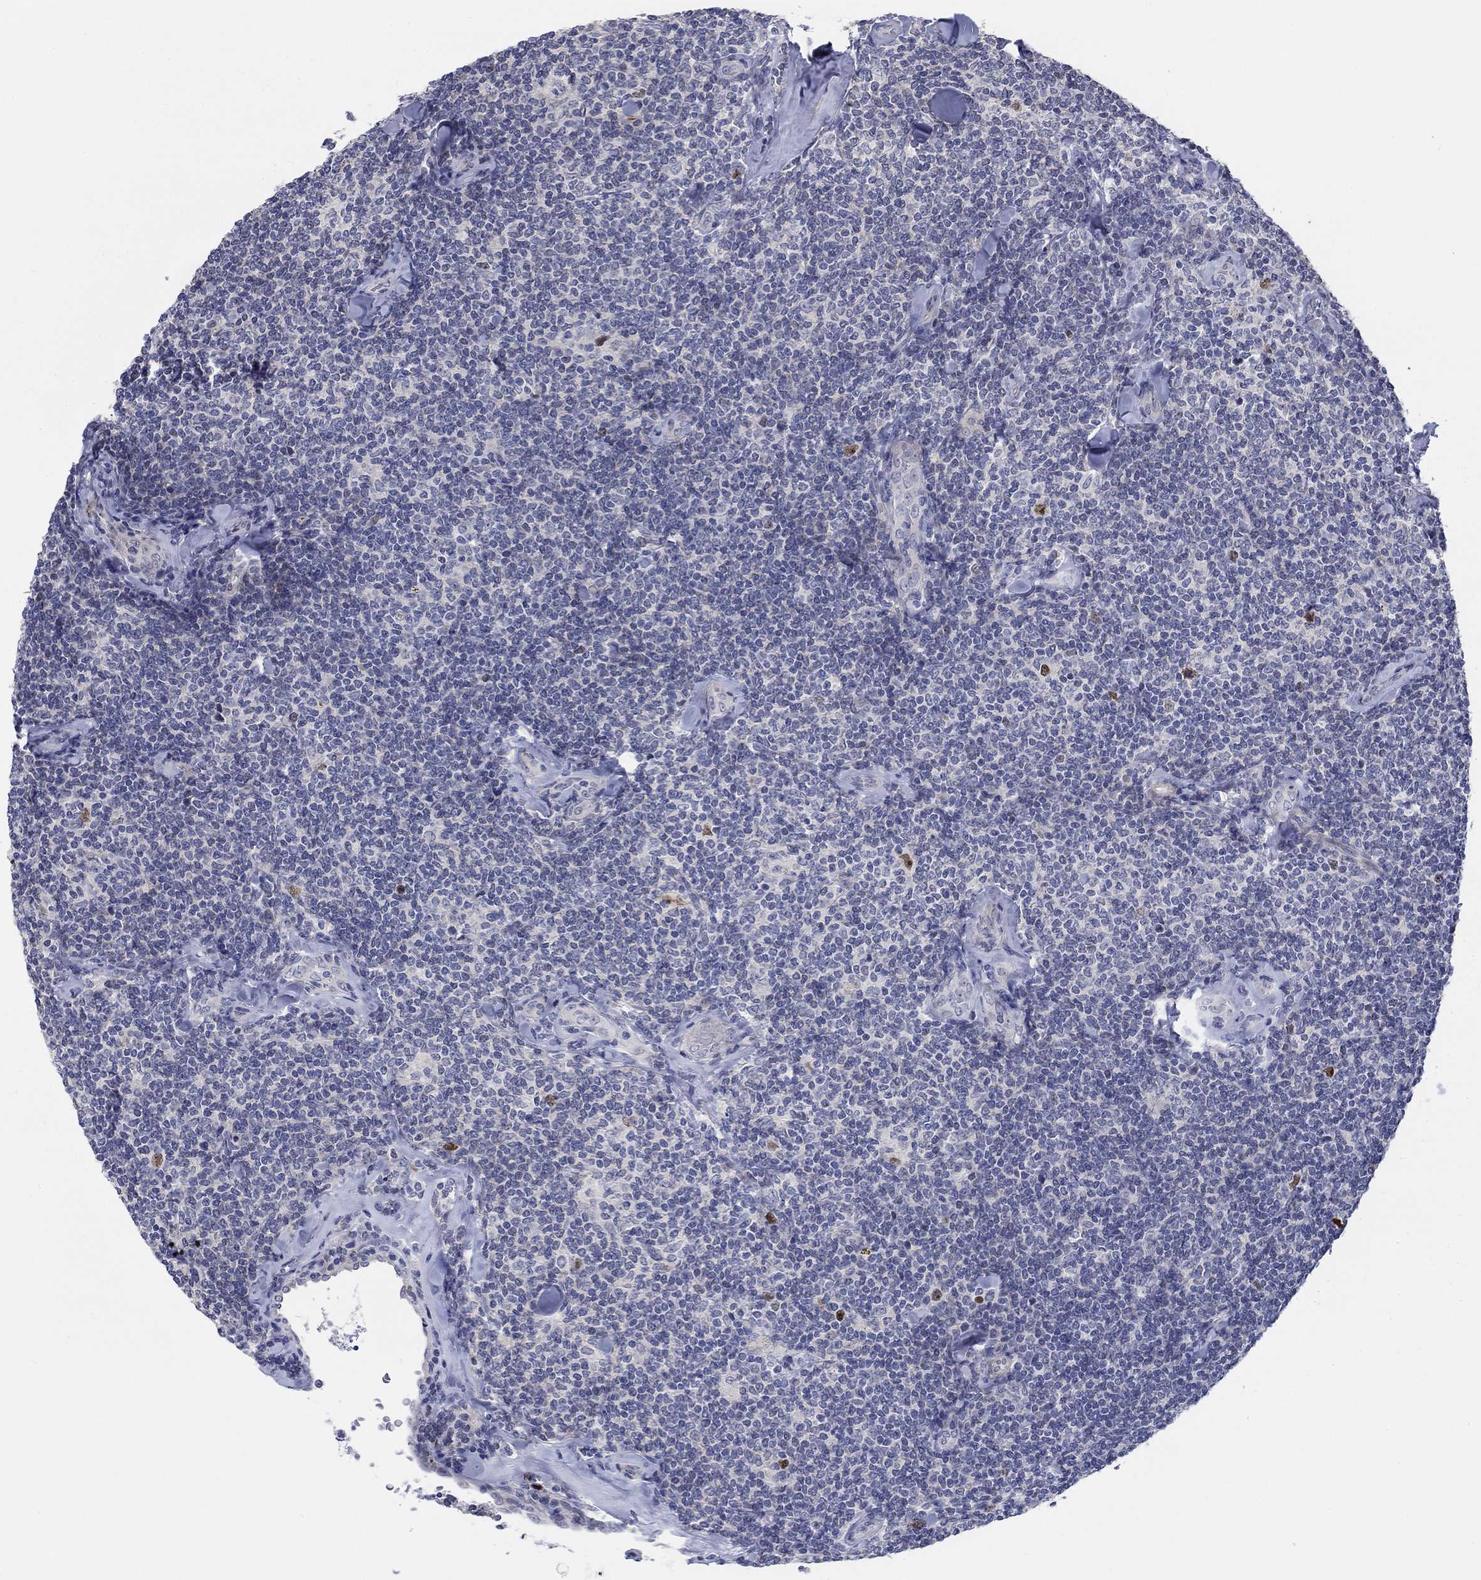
{"staining": {"intensity": "negative", "quantity": "none", "location": "none"}, "tissue": "lymphoma", "cell_type": "Tumor cells", "image_type": "cancer", "snomed": [{"axis": "morphology", "description": "Malignant lymphoma, non-Hodgkin's type, Low grade"}, {"axis": "topography", "description": "Lymph node"}], "caption": "This is a micrograph of immunohistochemistry staining of lymphoma, which shows no positivity in tumor cells. Nuclei are stained in blue.", "gene": "PRC1", "patient": {"sex": "female", "age": 56}}